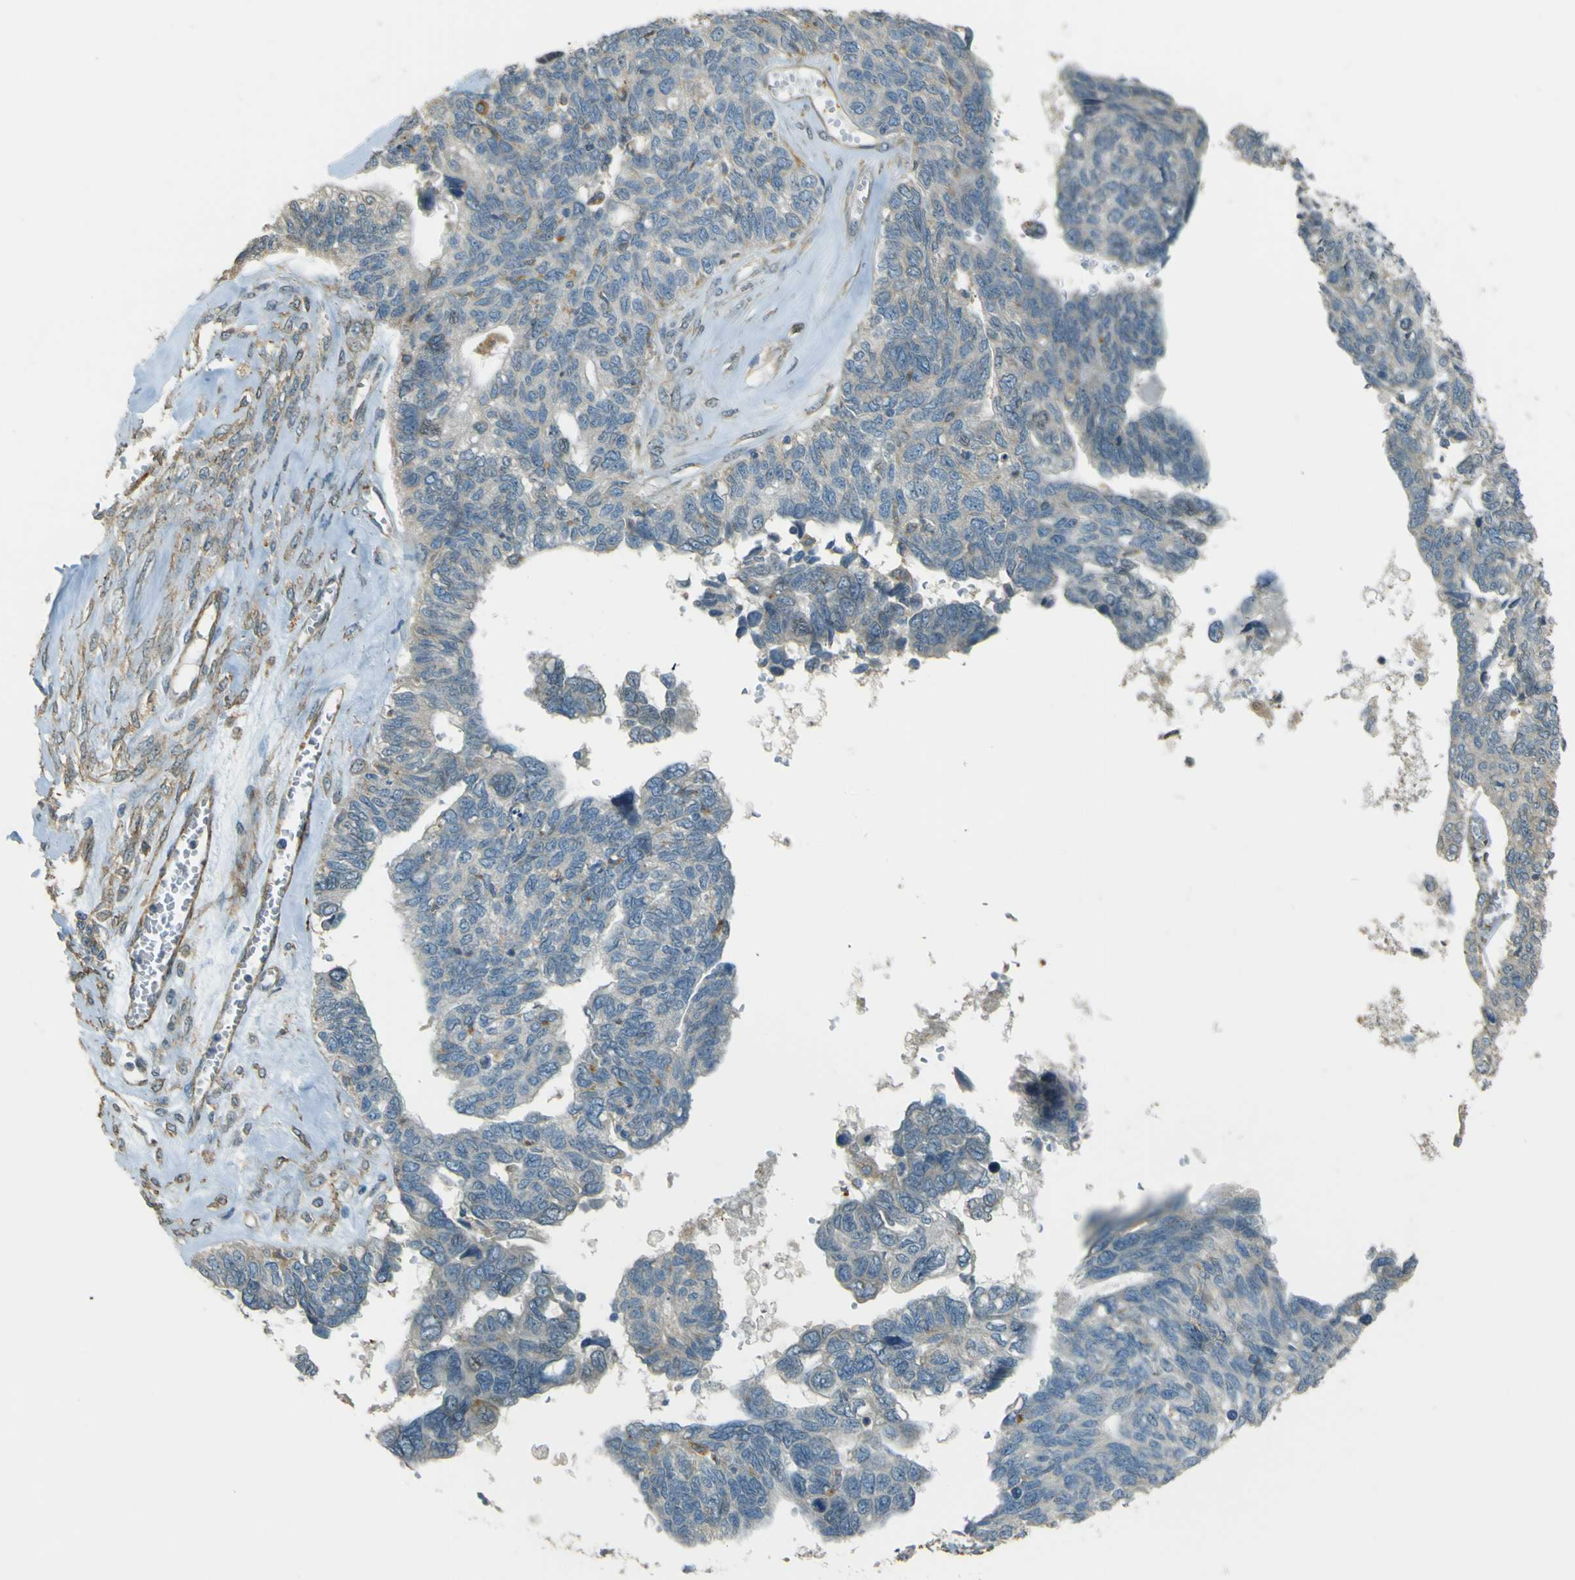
{"staining": {"intensity": "negative", "quantity": "none", "location": "none"}, "tissue": "ovarian cancer", "cell_type": "Tumor cells", "image_type": "cancer", "snomed": [{"axis": "morphology", "description": "Cystadenocarcinoma, serous, NOS"}, {"axis": "topography", "description": "Ovary"}], "caption": "High power microscopy histopathology image of an IHC image of ovarian serous cystadenocarcinoma, revealing no significant staining in tumor cells. (DAB IHC with hematoxylin counter stain).", "gene": "NEXN", "patient": {"sex": "female", "age": 79}}